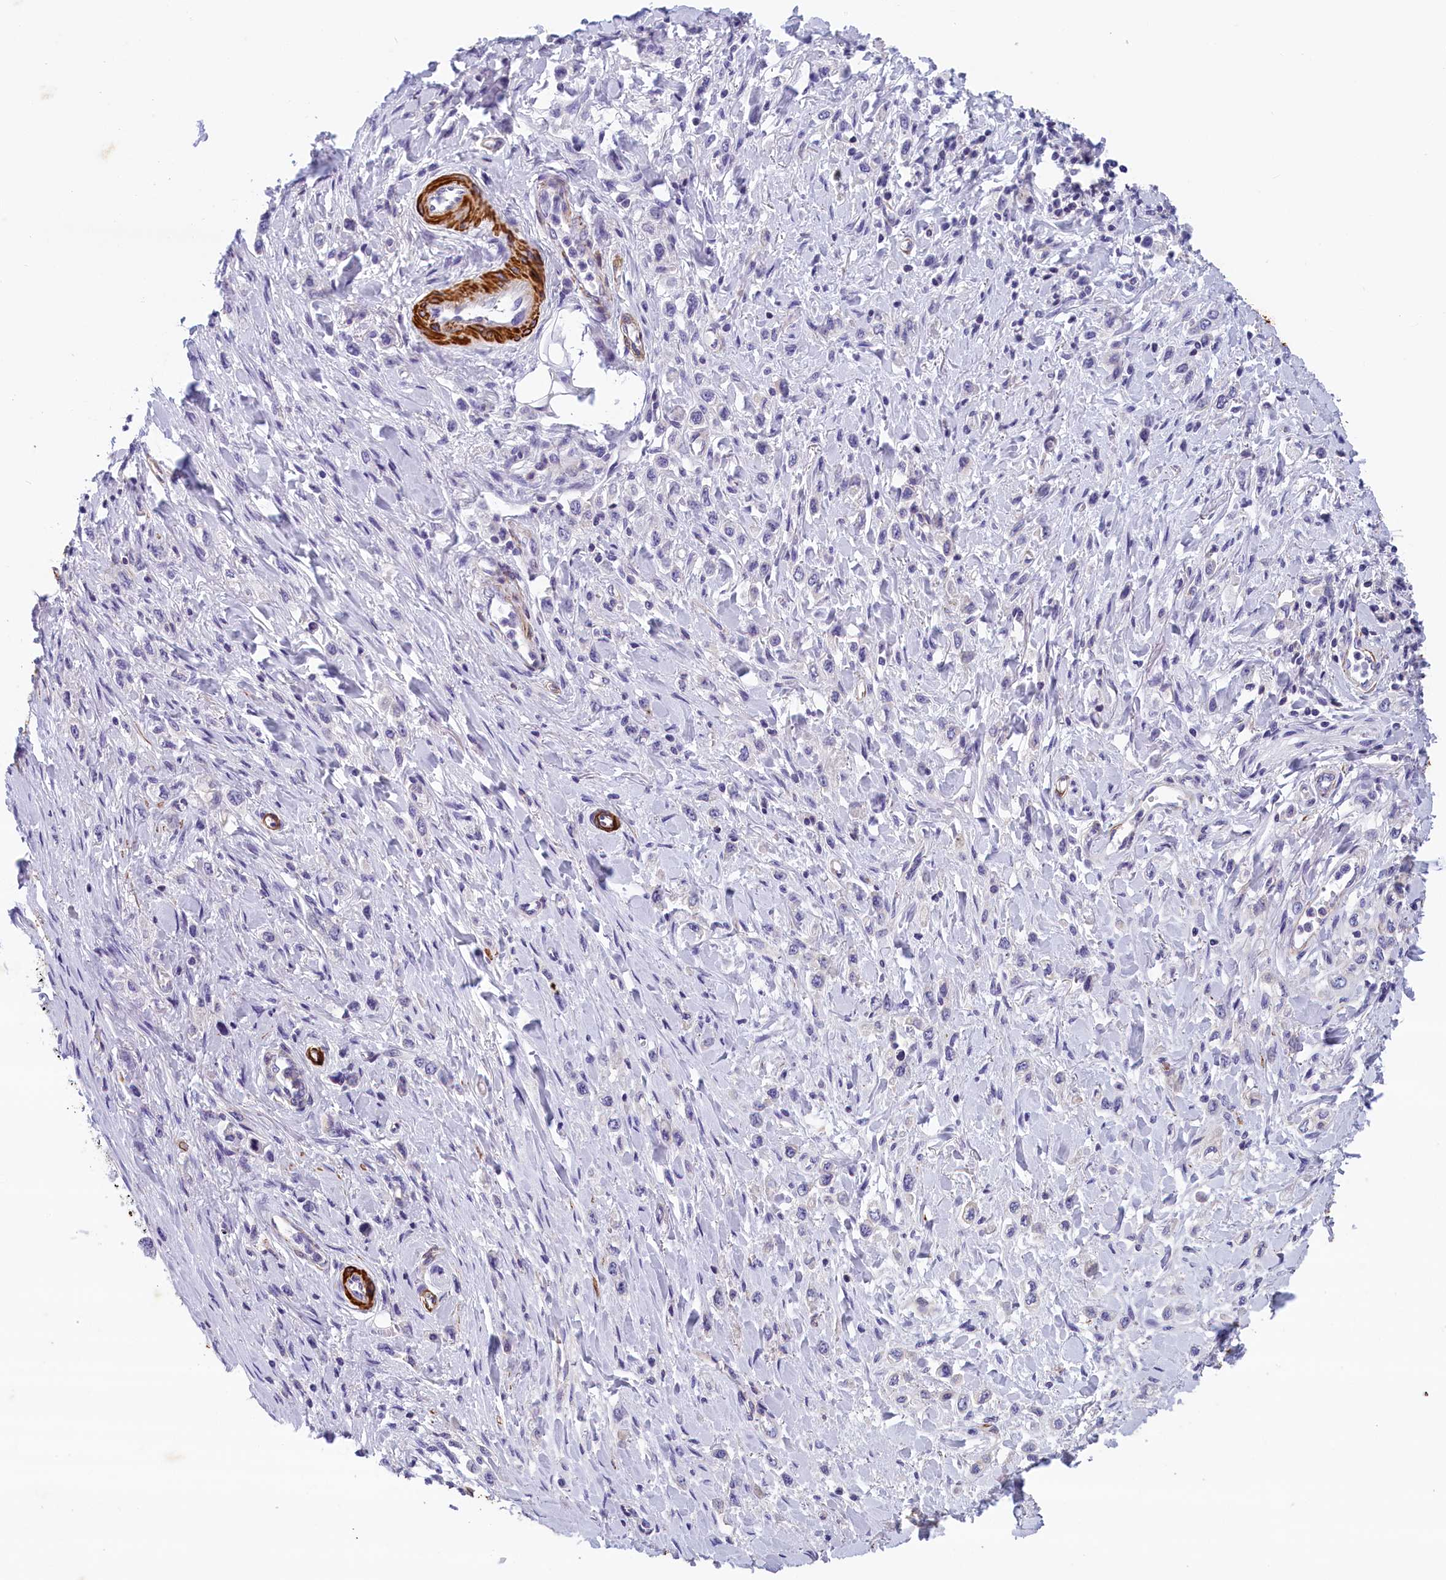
{"staining": {"intensity": "negative", "quantity": "none", "location": "none"}, "tissue": "stomach cancer", "cell_type": "Tumor cells", "image_type": "cancer", "snomed": [{"axis": "morphology", "description": "Adenocarcinoma, NOS"}, {"axis": "topography", "description": "Stomach"}], "caption": "This photomicrograph is of stomach cancer stained with IHC to label a protein in brown with the nuclei are counter-stained blue. There is no expression in tumor cells.", "gene": "BCL2L13", "patient": {"sex": "female", "age": 65}}